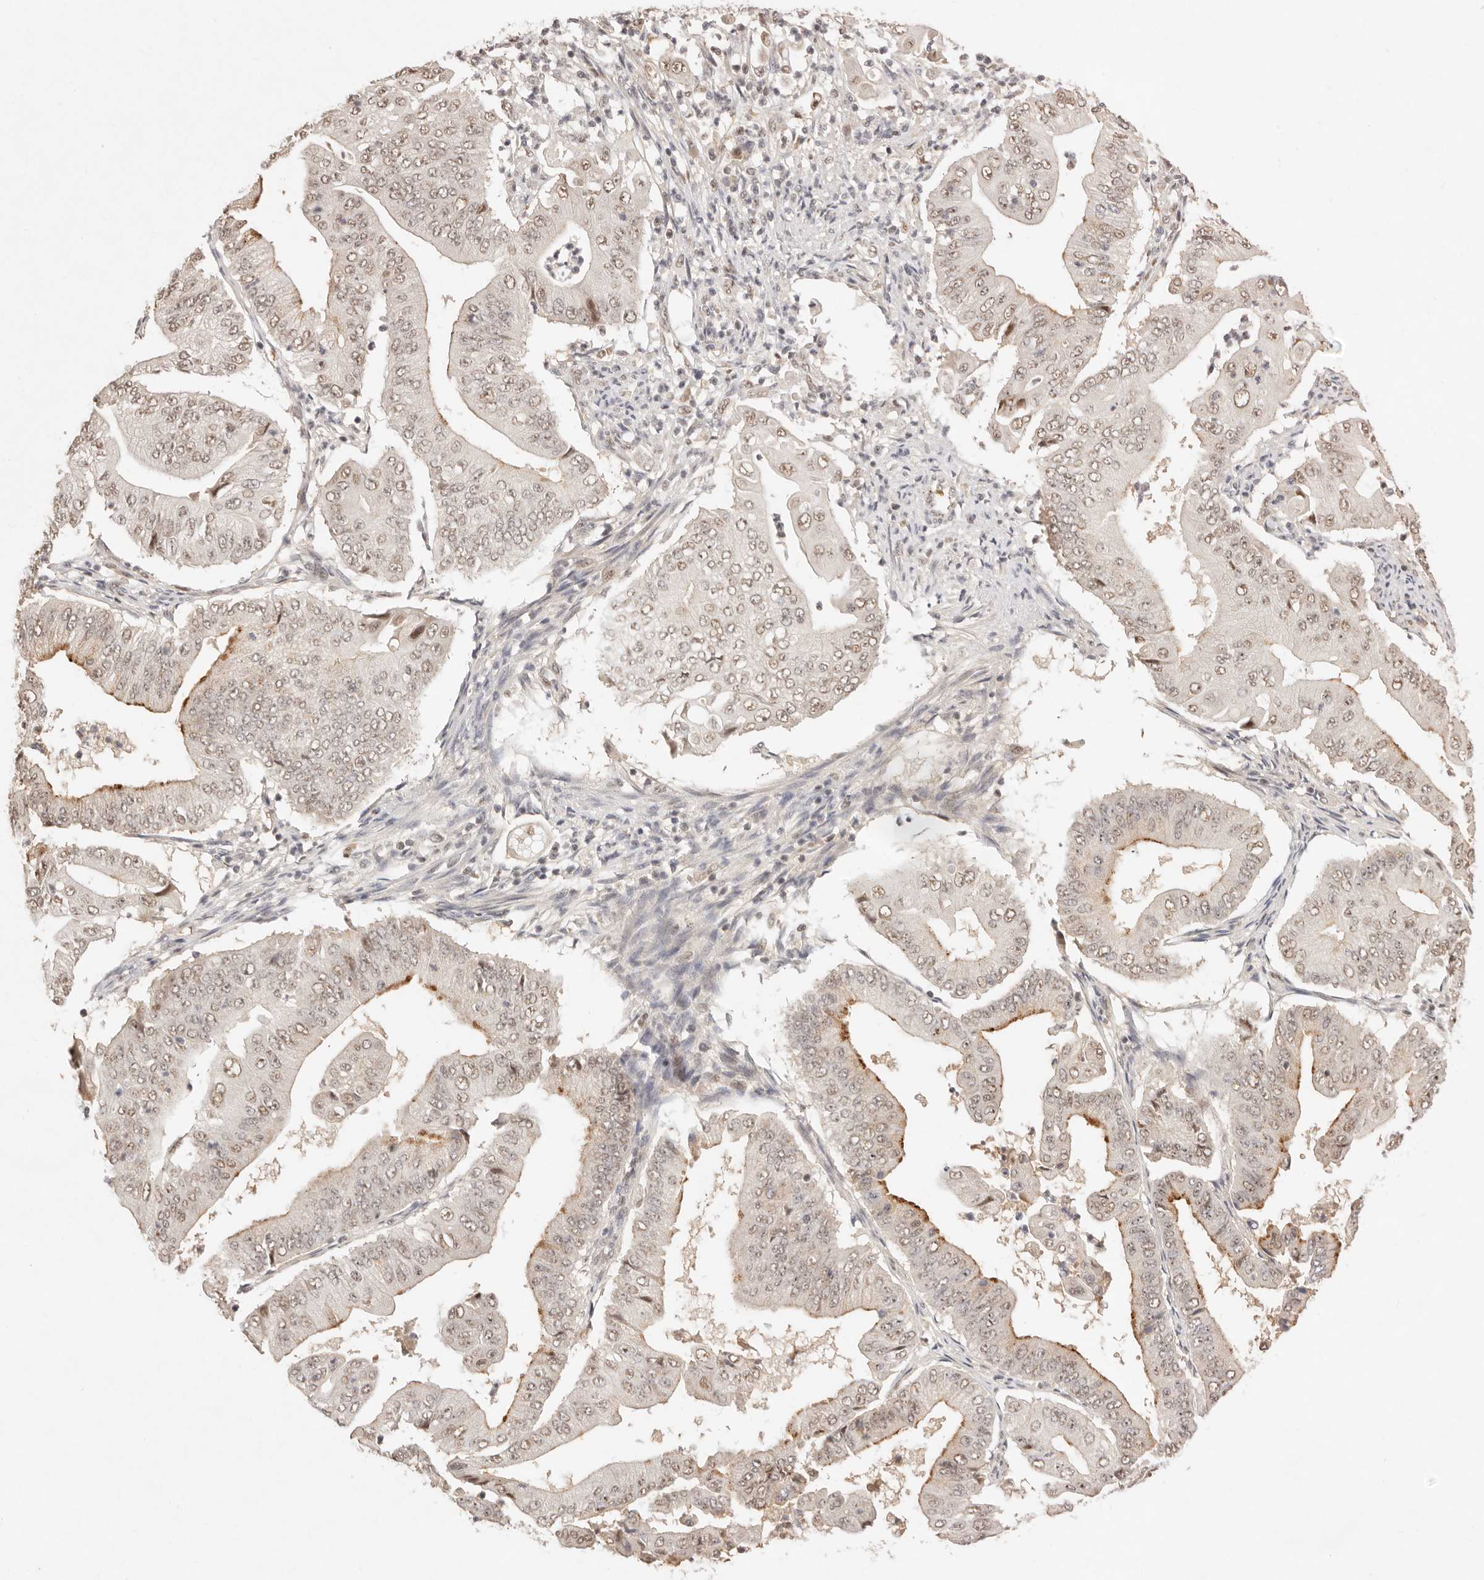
{"staining": {"intensity": "moderate", "quantity": ">75%", "location": "cytoplasmic/membranous,nuclear"}, "tissue": "pancreatic cancer", "cell_type": "Tumor cells", "image_type": "cancer", "snomed": [{"axis": "morphology", "description": "Adenocarcinoma, NOS"}, {"axis": "topography", "description": "Pancreas"}], "caption": "Immunohistochemical staining of human adenocarcinoma (pancreatic) displays medium levels of moderate cytoplasmic/membranous and nuclear protein positivity in approximately >75% of tumor cells.", "gene": "MEP1A", "patient": {"sex": "female", "age": 77}}